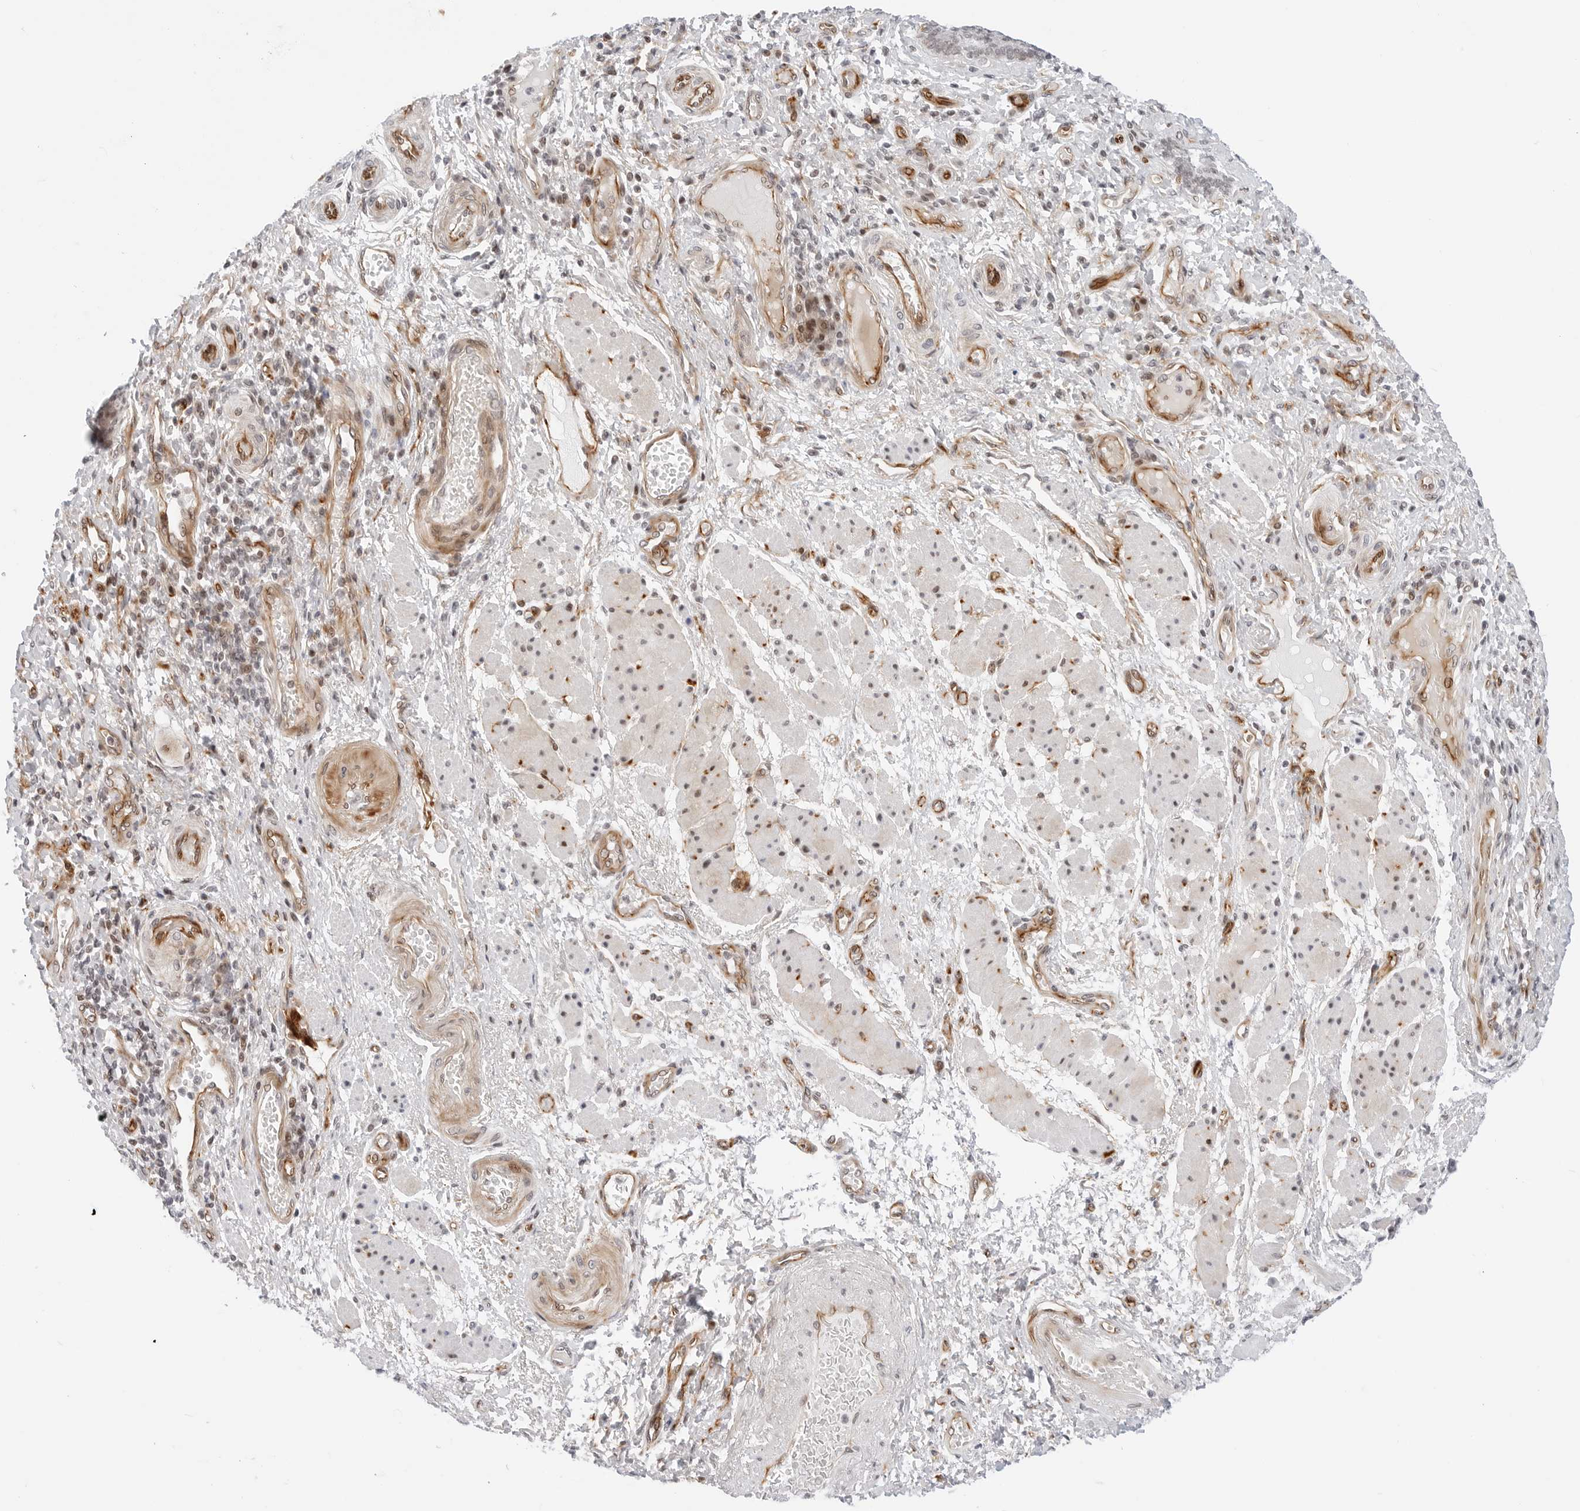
{"staining": {"intensity": "moderate", "quantity": "25%-75%", "location": "cytoplasmic/membranous,nuclear"}, "tissue": "esophagus", "cell_type": "Squamous epithelial cells", "image_type": "normal", "snomed": [{"axis": "morphology", "description": "Normal tissue, NOS"}, {"axis": "topography", "description": "Esophagus"}], "caption": "Immunohistochemical staining of benign human esophagus demonstrates 25%-75% levels of moderate cytoplasmic/membranous,nuclear protein staining in approximately 25%-75% of squamous epithelial cells. The staining is performed using DAB (3,3'-diaminobenzidine) brown chromogen to label protein expression. The nuclei are counter-stained blue using hematoxylin.", "gene": "ZNF613", "patient": {"sex": "male", "age": 54}}